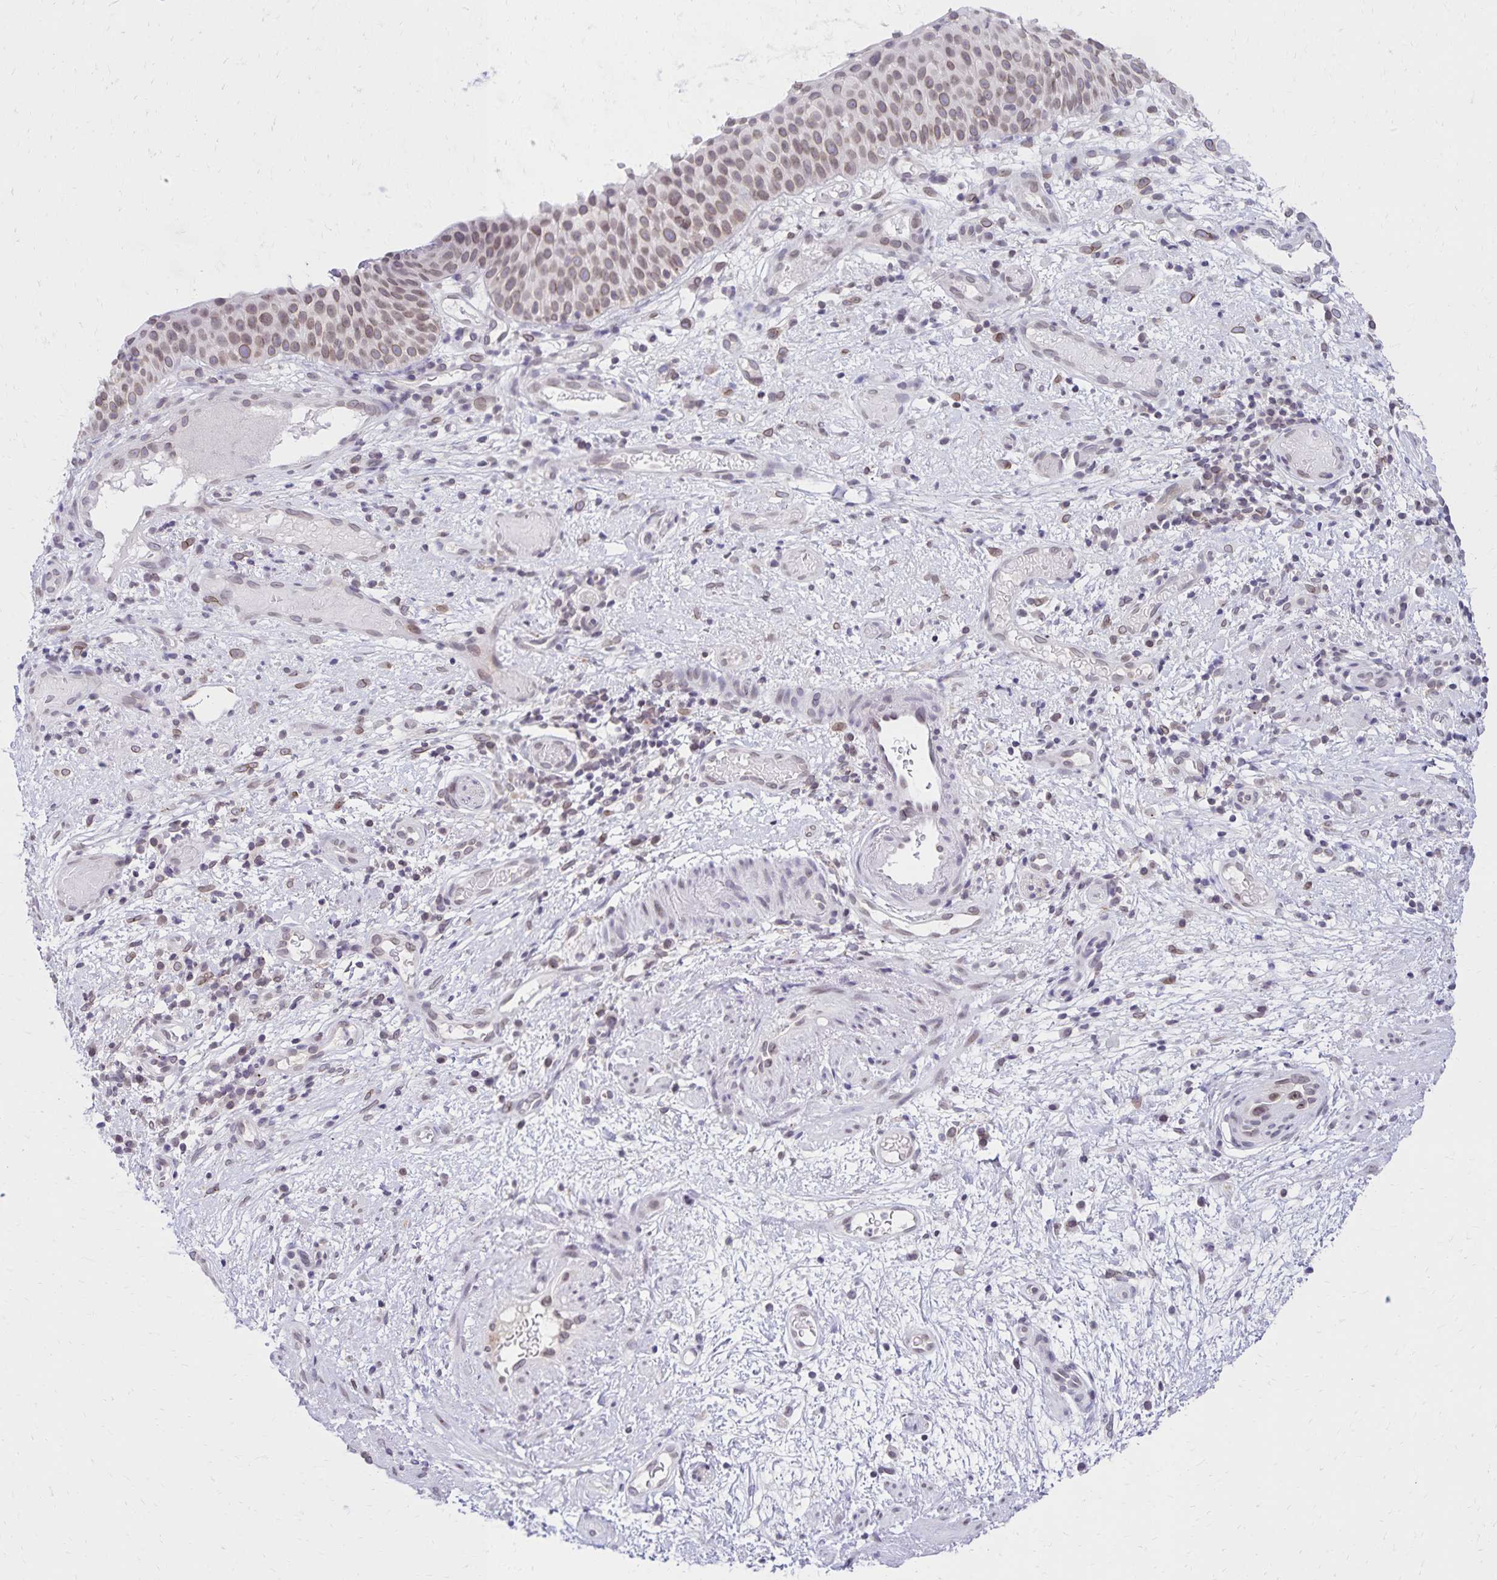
{"staining": {"intensity": "weak", "quantity": "<25%", "location": "cytoplasmic/membranous,nuclear"}, "tissue": "nasopharynx", "cell_type": "Respiratory epithelial cells", "image_type": "normal", "snomed": [{"axis": "morphology", "description": "Normal tissue, NOS"}, {"axis": "morphology", "description": "Inflammation, NOS"}, {"axis": "topography", "description": "Nasopharynx"}], "caption": "Human nasopharynx stained for a protein using IHC shows no positivity in respiratory epithelial cells.", "gene": "FAM166C", "patient": {"sex": "male", "age": 54}}